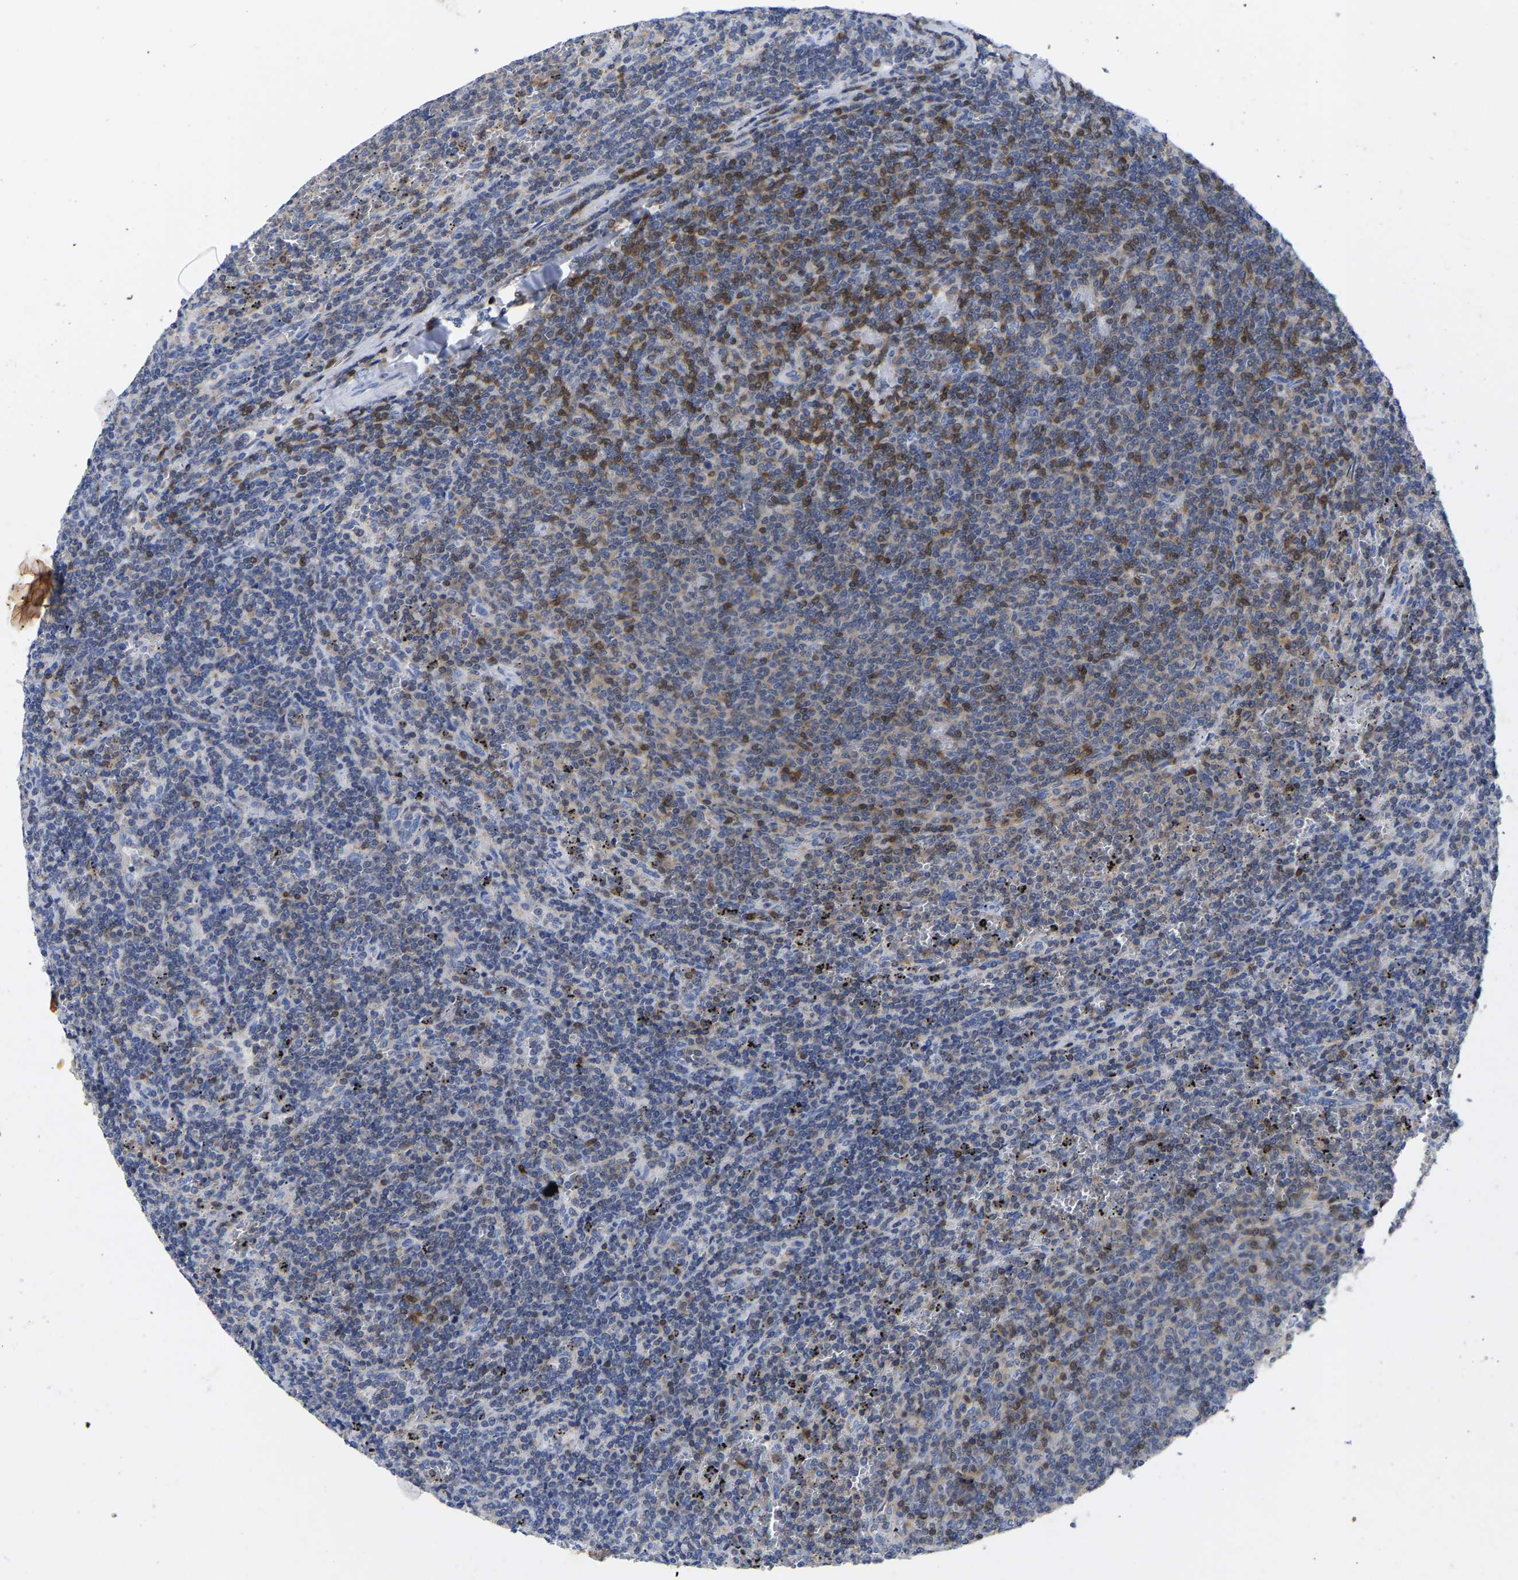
{"staining": {"intensity": "weak", "quantity": "<25%", "location": "cytoplasmic/membranous"}, "tissue": "lymphoma", "cell_type": "Tumor cells", "image_type": "cancer", "snomed": [{"axis": "morphology", "description": "Malignant lymphoma, non-Hodgkin's type, Low grade"}, {"axis": "topography", "description": "Spleen"}], "caption": "Immunohistochemistry micrograph of neoplastic tissue: human lymphoma stained with DAB exhibits no significant protein staining in tumor cells. (Stains: DAB (3,3'-diaminobenzidine) immunohistochemistry with hematoxylin counter stain, Microscopy: brightfield microscopy at high magnification).", "gene": "PTPN7", "patient": {"sex": "female", "age": 50}}